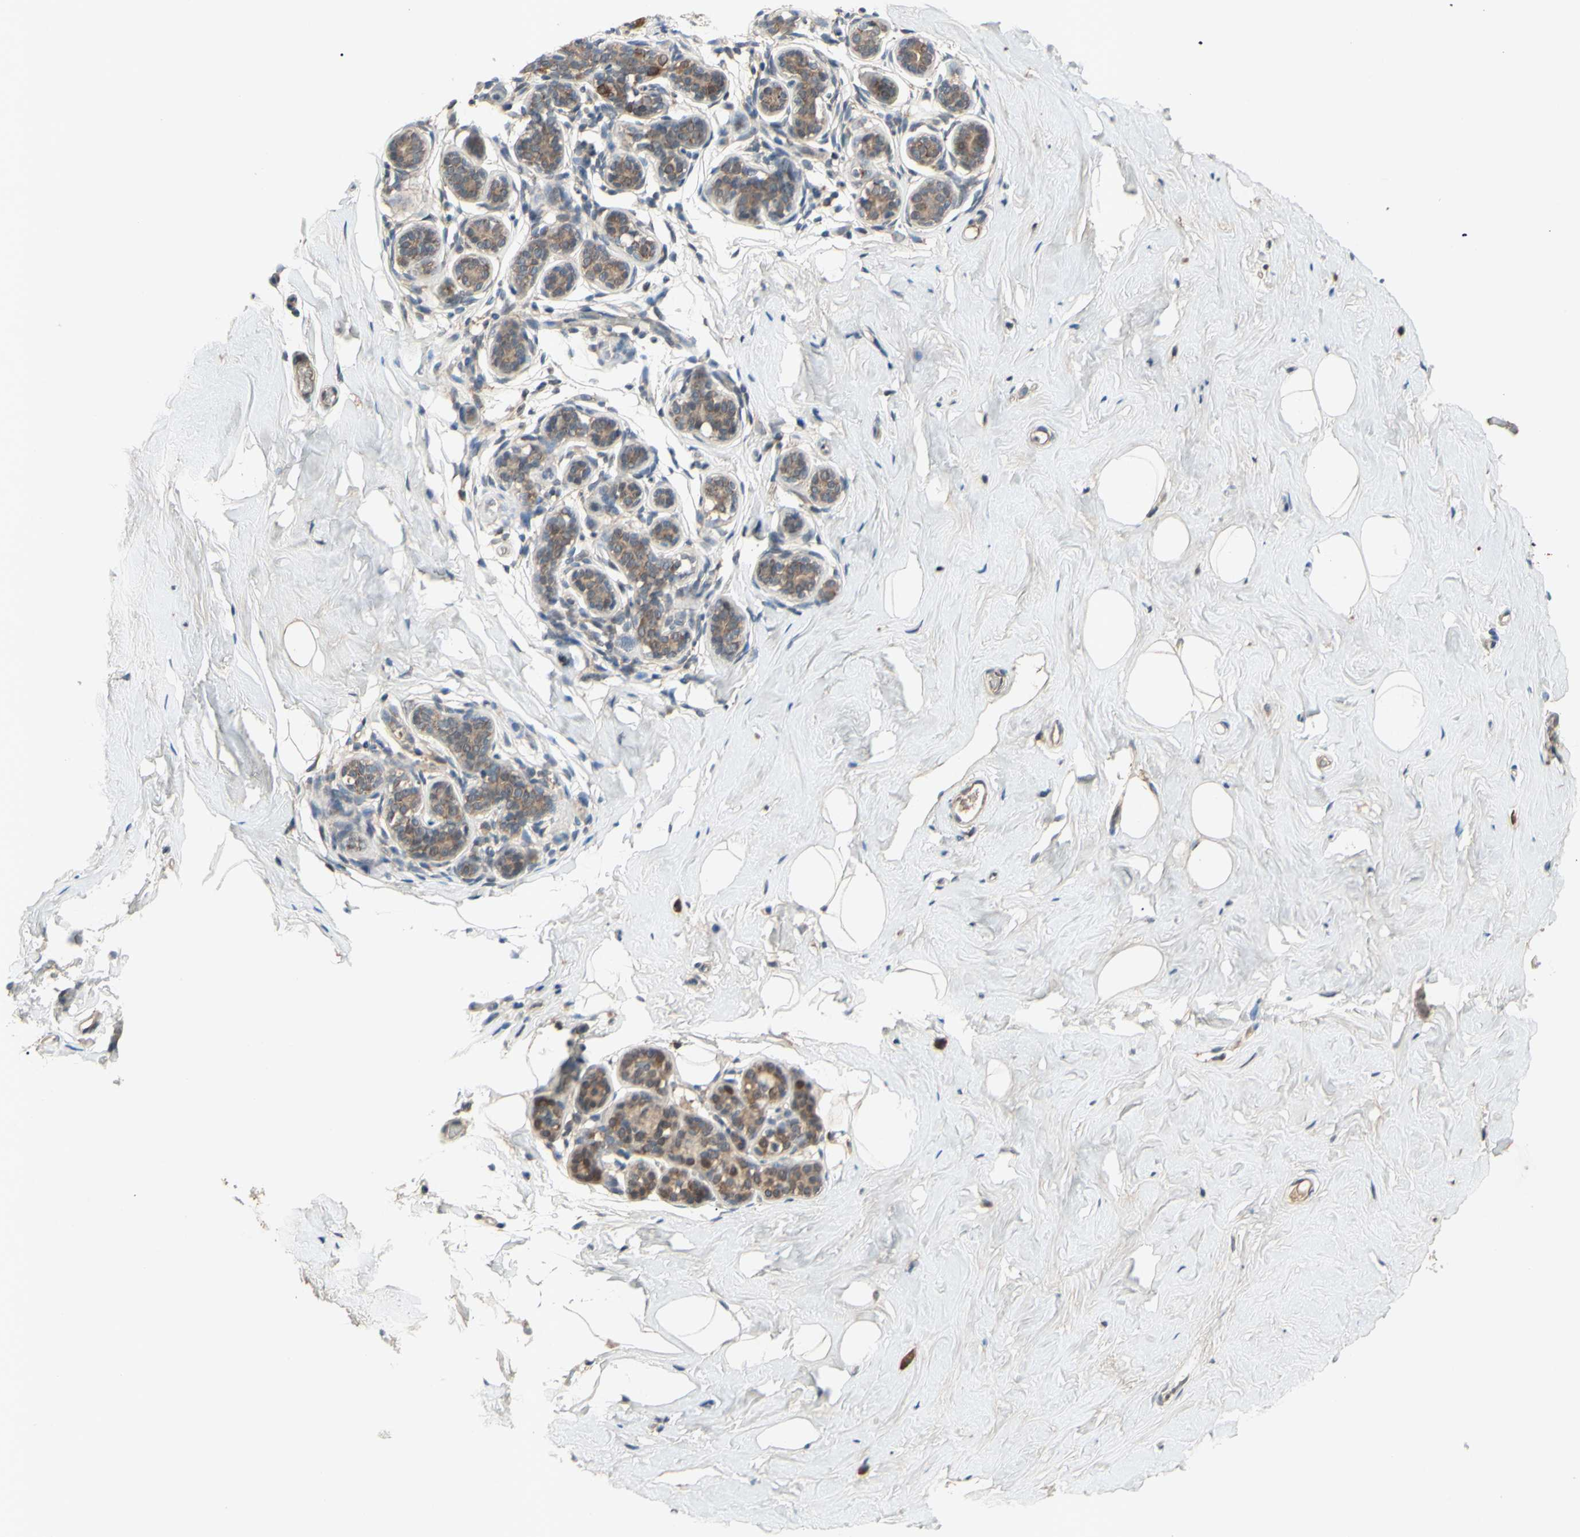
{"staining": {"intensity": "negative", "quantity": "none", "location": "none"}, "tissue": "breast", "cell_type": "Adipocytes", "image_type": "normal", "snomed": [{"axis": "morphology", "description": "Normal tissue, NOS"}, {"axis": "topography", "description": "Breast"}], "caption": "This is a micrograph of immunohistochemistry (IHC) staining of benign breast, which shows no staining in adipocytes. Nuclei are stained in blue.", "gene": "CD164", "patient": {"sex": "female", "age": 75}}